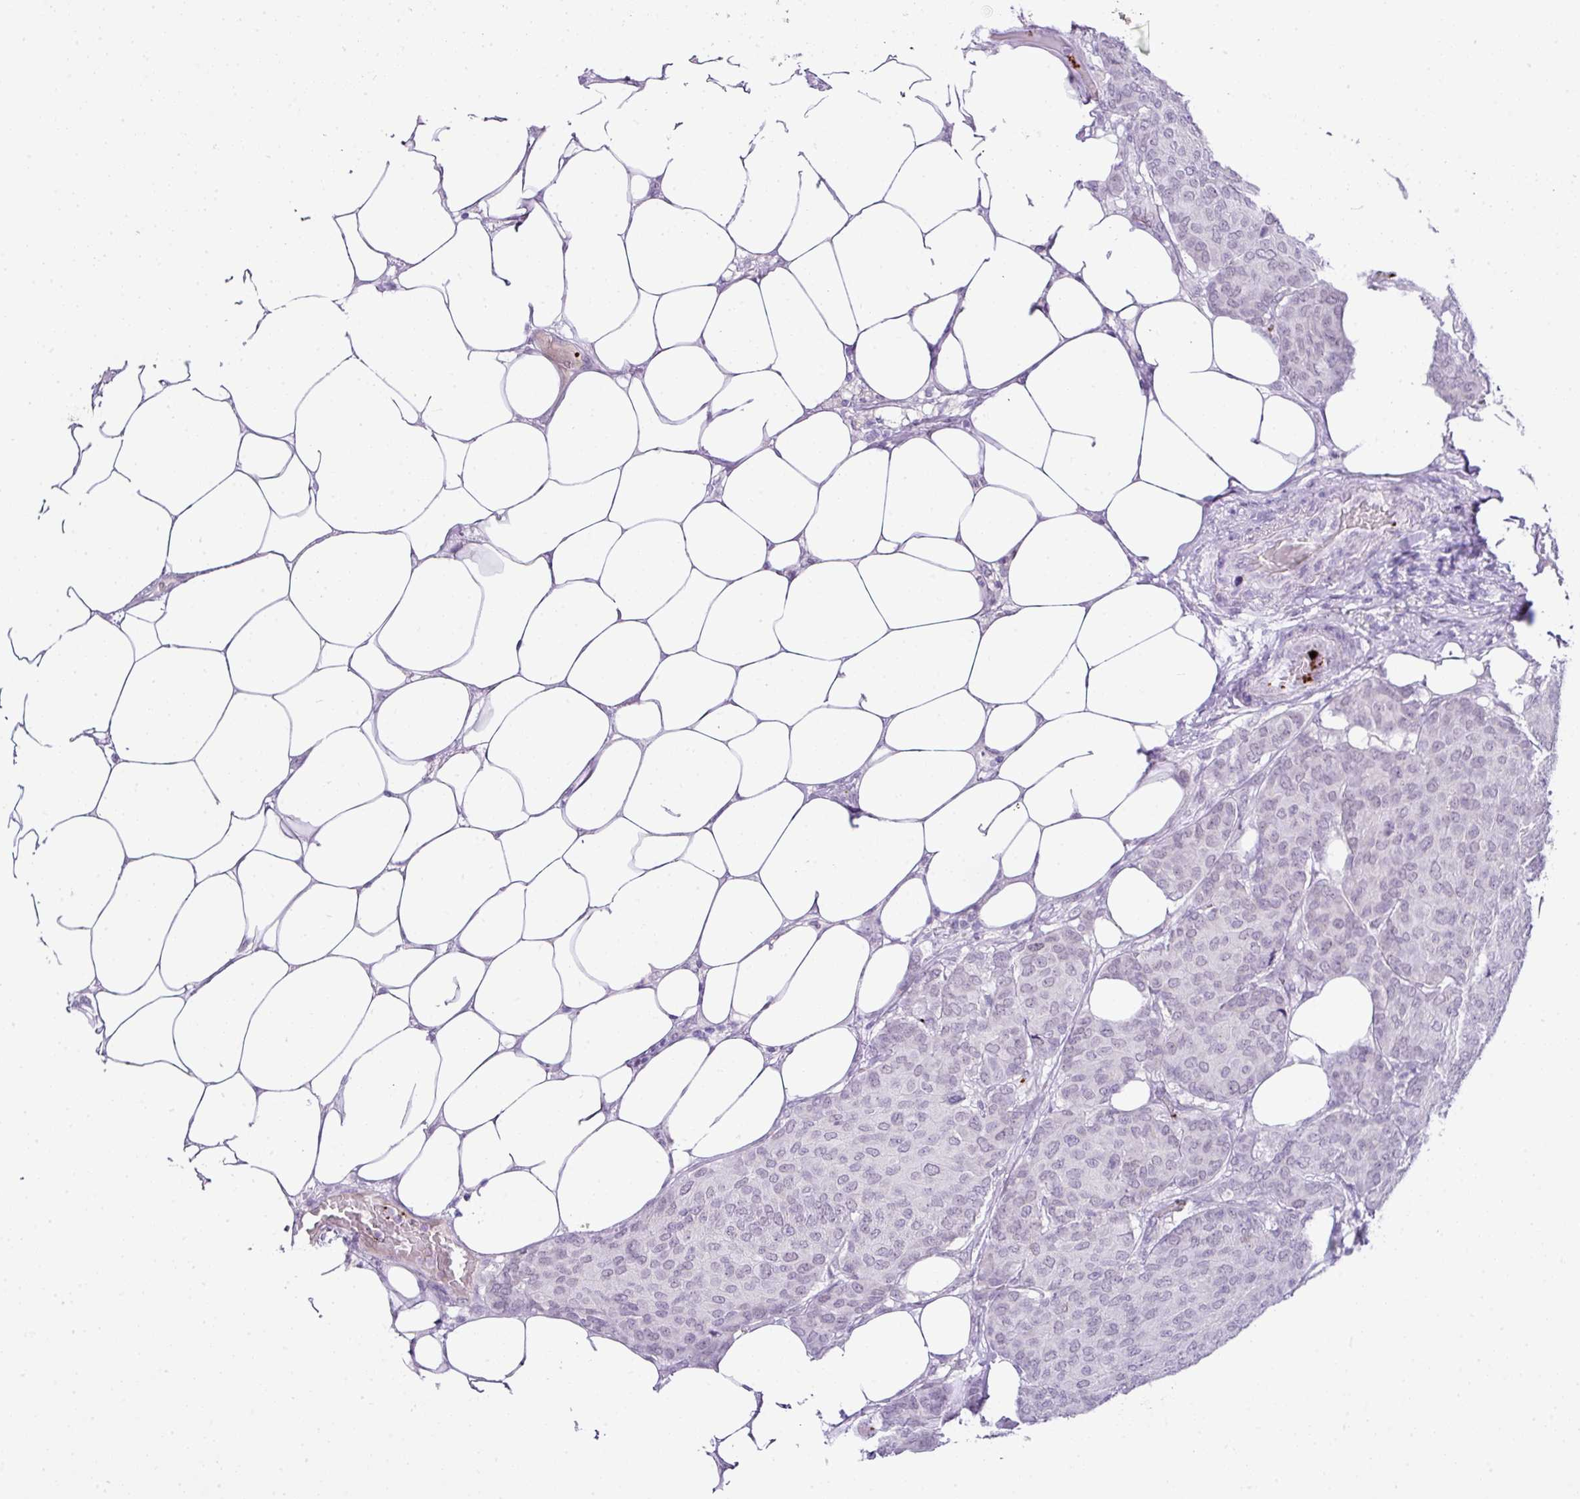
{"staining": {"intensity": "negative", "quantity": "none", "location": "none"}, "tissue": "breast cancer", "cell_type": "Tumor cells", "image_type": "cancer", "snomed": [{"axis": "morphology", "description": "Duct carcinoma"}, {"axis": "topography", "description": "Breast"}], "caption": "High power microscopy histopathology image of an immunohistochemistry histopathology image of breast cancer (invasive ductal carcinoma), revealing no significant staining in tumor cells. (DAB (3,3'-diaminobenzidine) IHC, high magnification).", "gene": "CMTM5", "patient": {"sex": "female", "age": 75}}